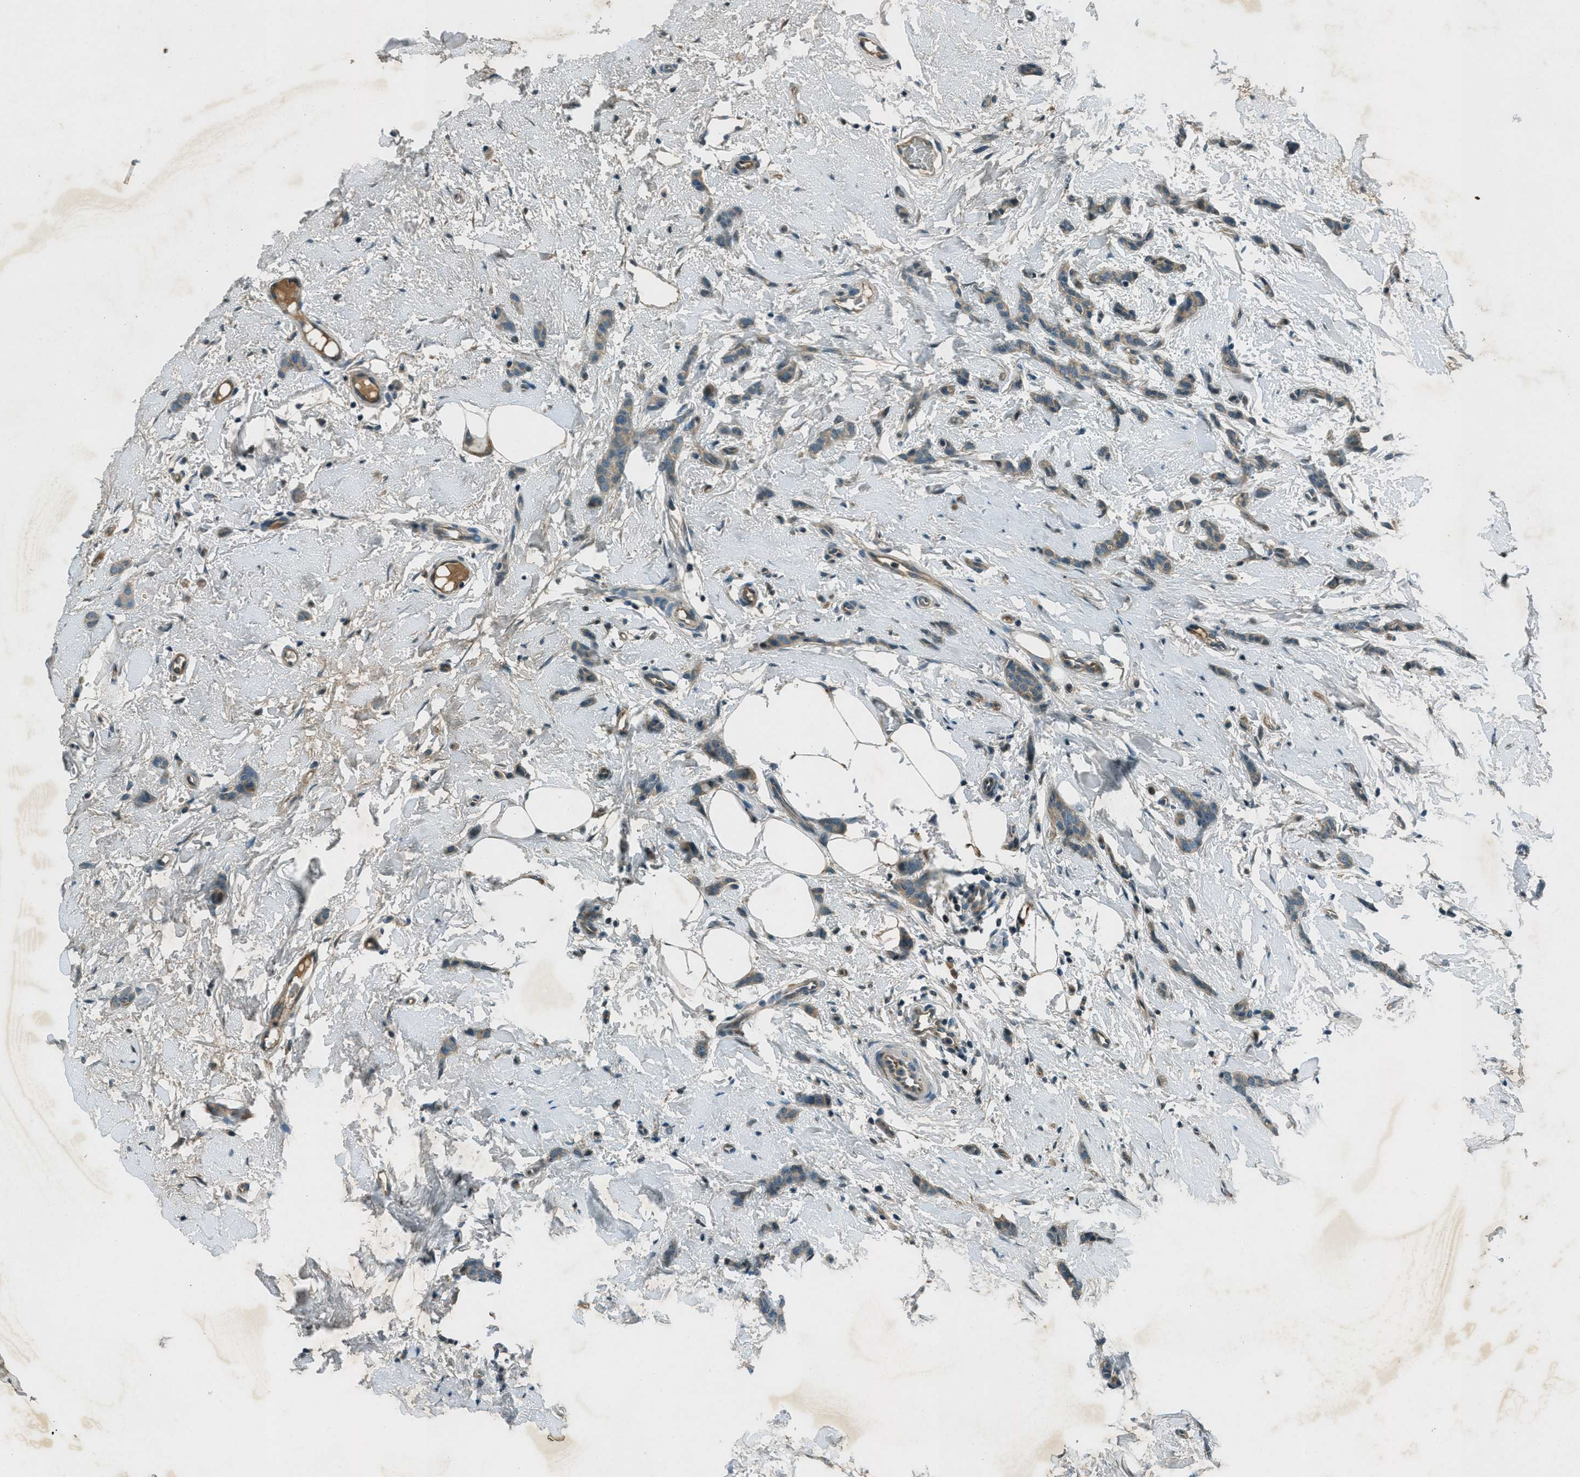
{"staining": {"intensity": "weak", "quantity": ">75%", "location": "cytoplasmic/membranous"}, "tissue": "breast cancer", "cell_type": "Tumor cells", "image_type": "cancer", "snomed": [{"axis": "morphology", "description": "Lobular carcinoma"}, {"axis": "topography", "description": "Skin"}, {"axis": "topography", "description": "Breast"}], "caption": "This micrograph reveals IHC staining of lobular carcinoma (breast), with low weak cytoplasmic/membranous staining in approximately >75% of tumor cells.", "gene": "STK11", "patient": {"sex": "female", "age": 46}}